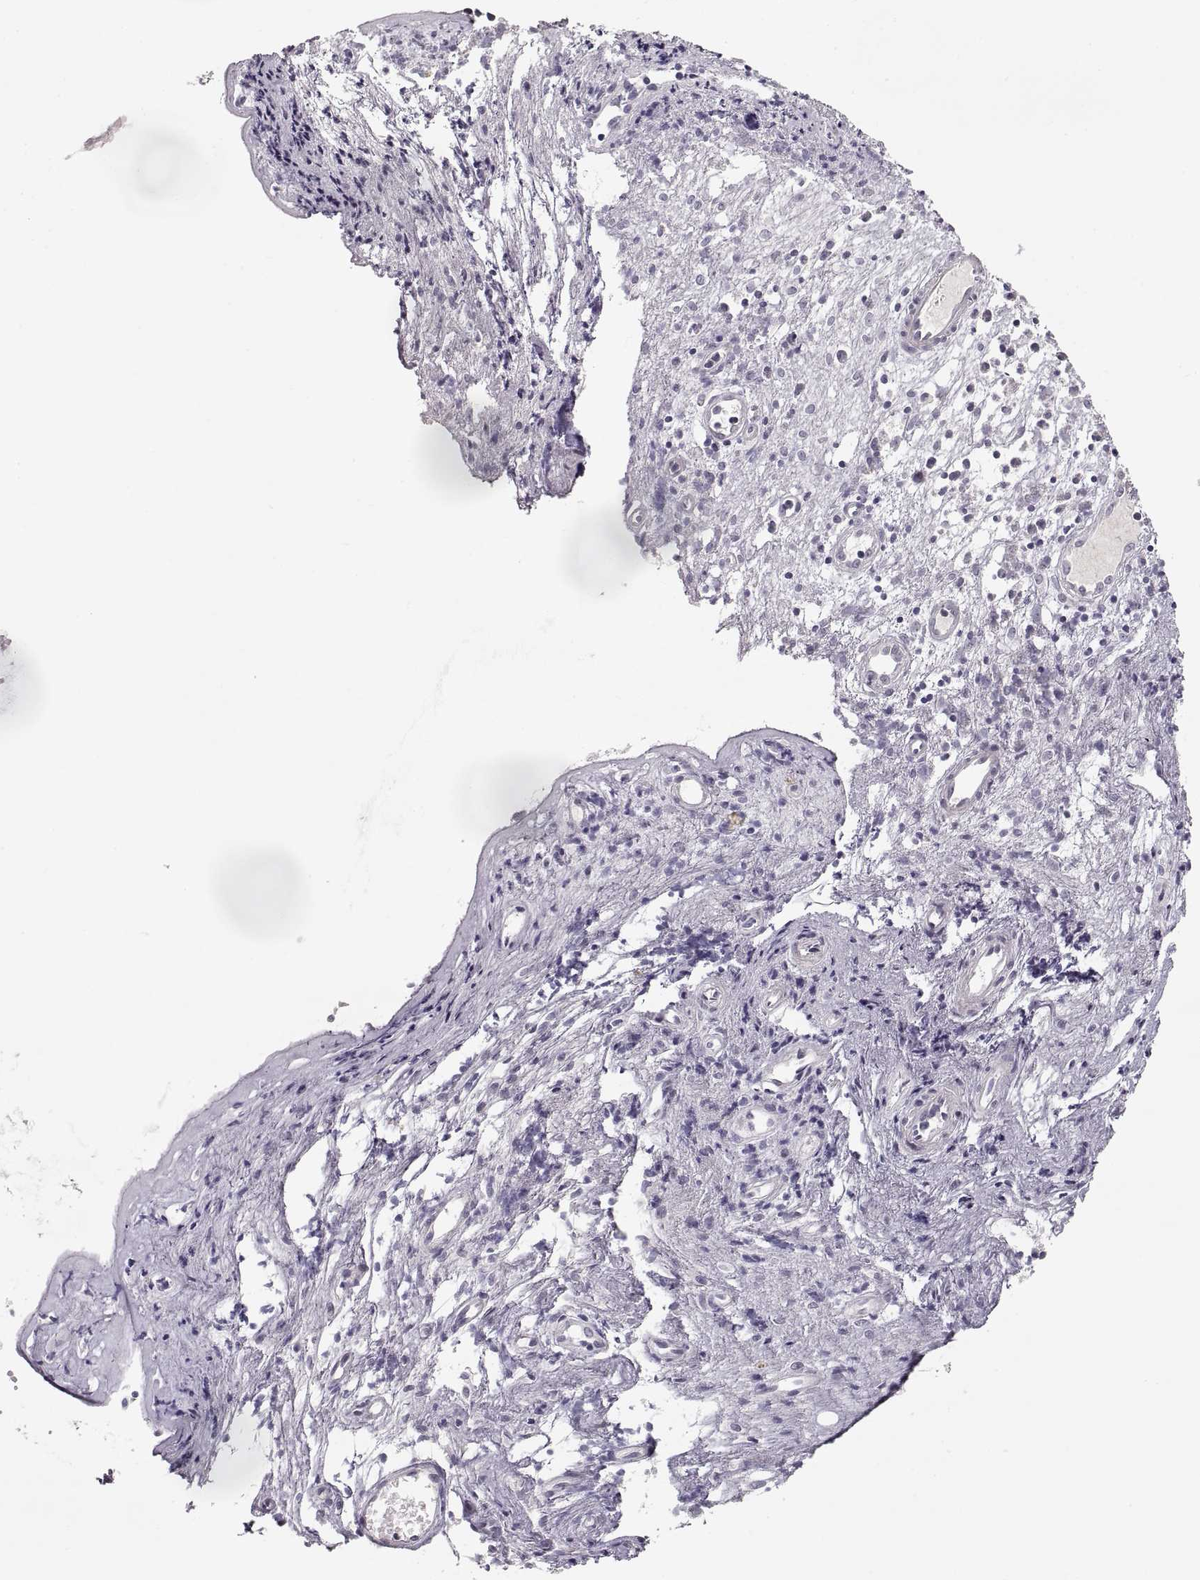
{"staining": {"intensity": "negative", "quantity": "none", "location": "none"}, "tissue": "nasopharynx", "cell_type": "Respiratory epithelial cells", "image_type": "normal", "snomed": [{"axis": "morphology", "description": "Normal tissue, NOS"}, {"axis": "topography", "description": "Nasopharynx"}], "caption": "IHC histopathology image of benign nasopharynx: human nasopharynx stained with DAB (3,3'-diaminobenzidine) shows no significant protein expression in respiratory epithelial cells.", "gene": "PCSK2", "patient": {"sex": "female", "age": 47}}